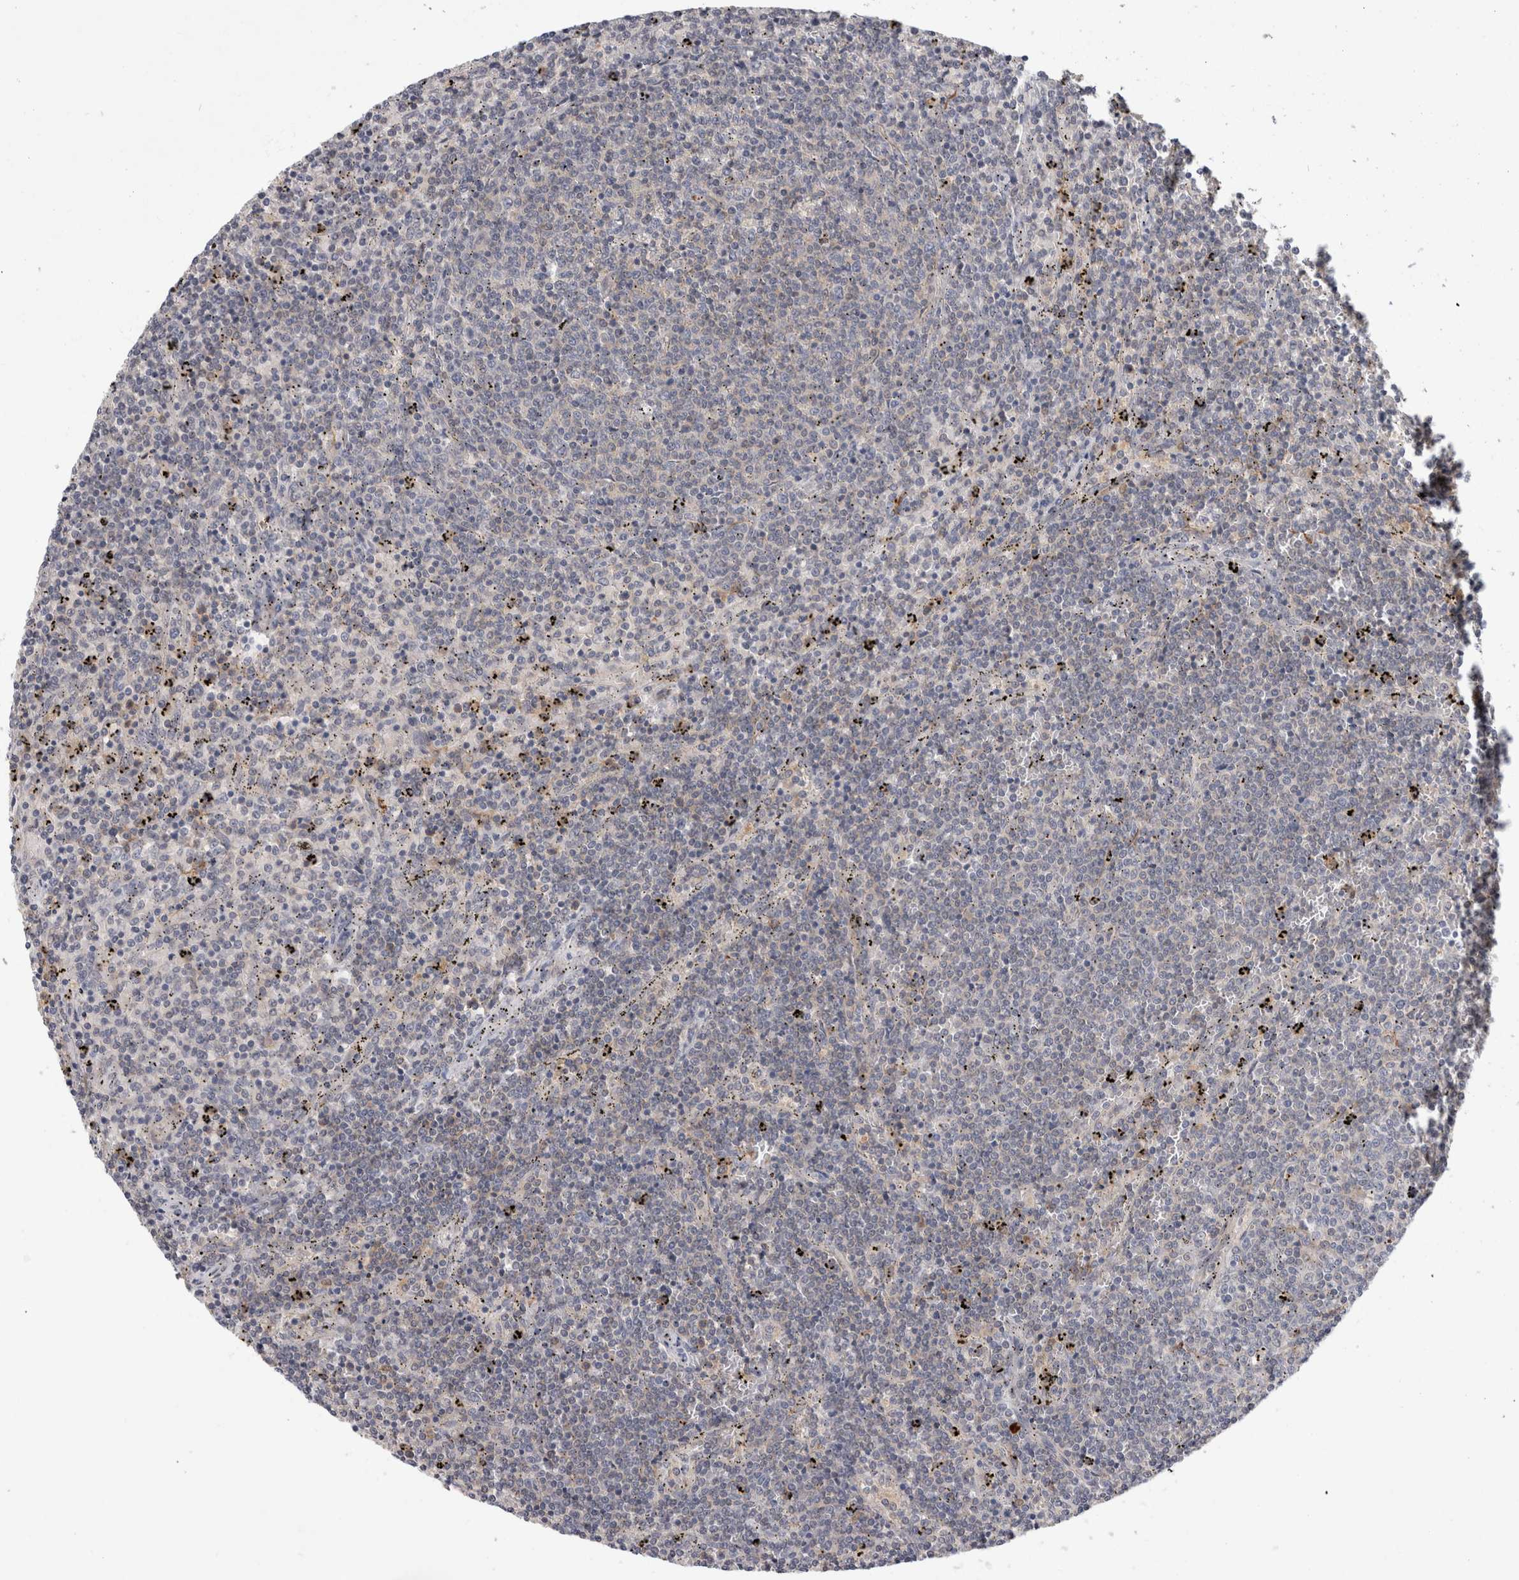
{"staining": {"intensity": "negative", "quantity": "none", "location": "none"}, "tissue": "lymphoma", "cell_type": "Tumor cells", "image_type": "cancer", "snomed": [{"axis": "morphology", "description": "Malignant lymphoma, non-Hodgkin's type, Low grade"}, {"axis": "topography", "description": "Spleen"}], "caption": "Tumor cells show no significant protein positivity in malignant lymphoma, non-Hodgkin's type (low-grade).", "gene": "PGM1", "patient": {"sex": "female", "age": 50}}